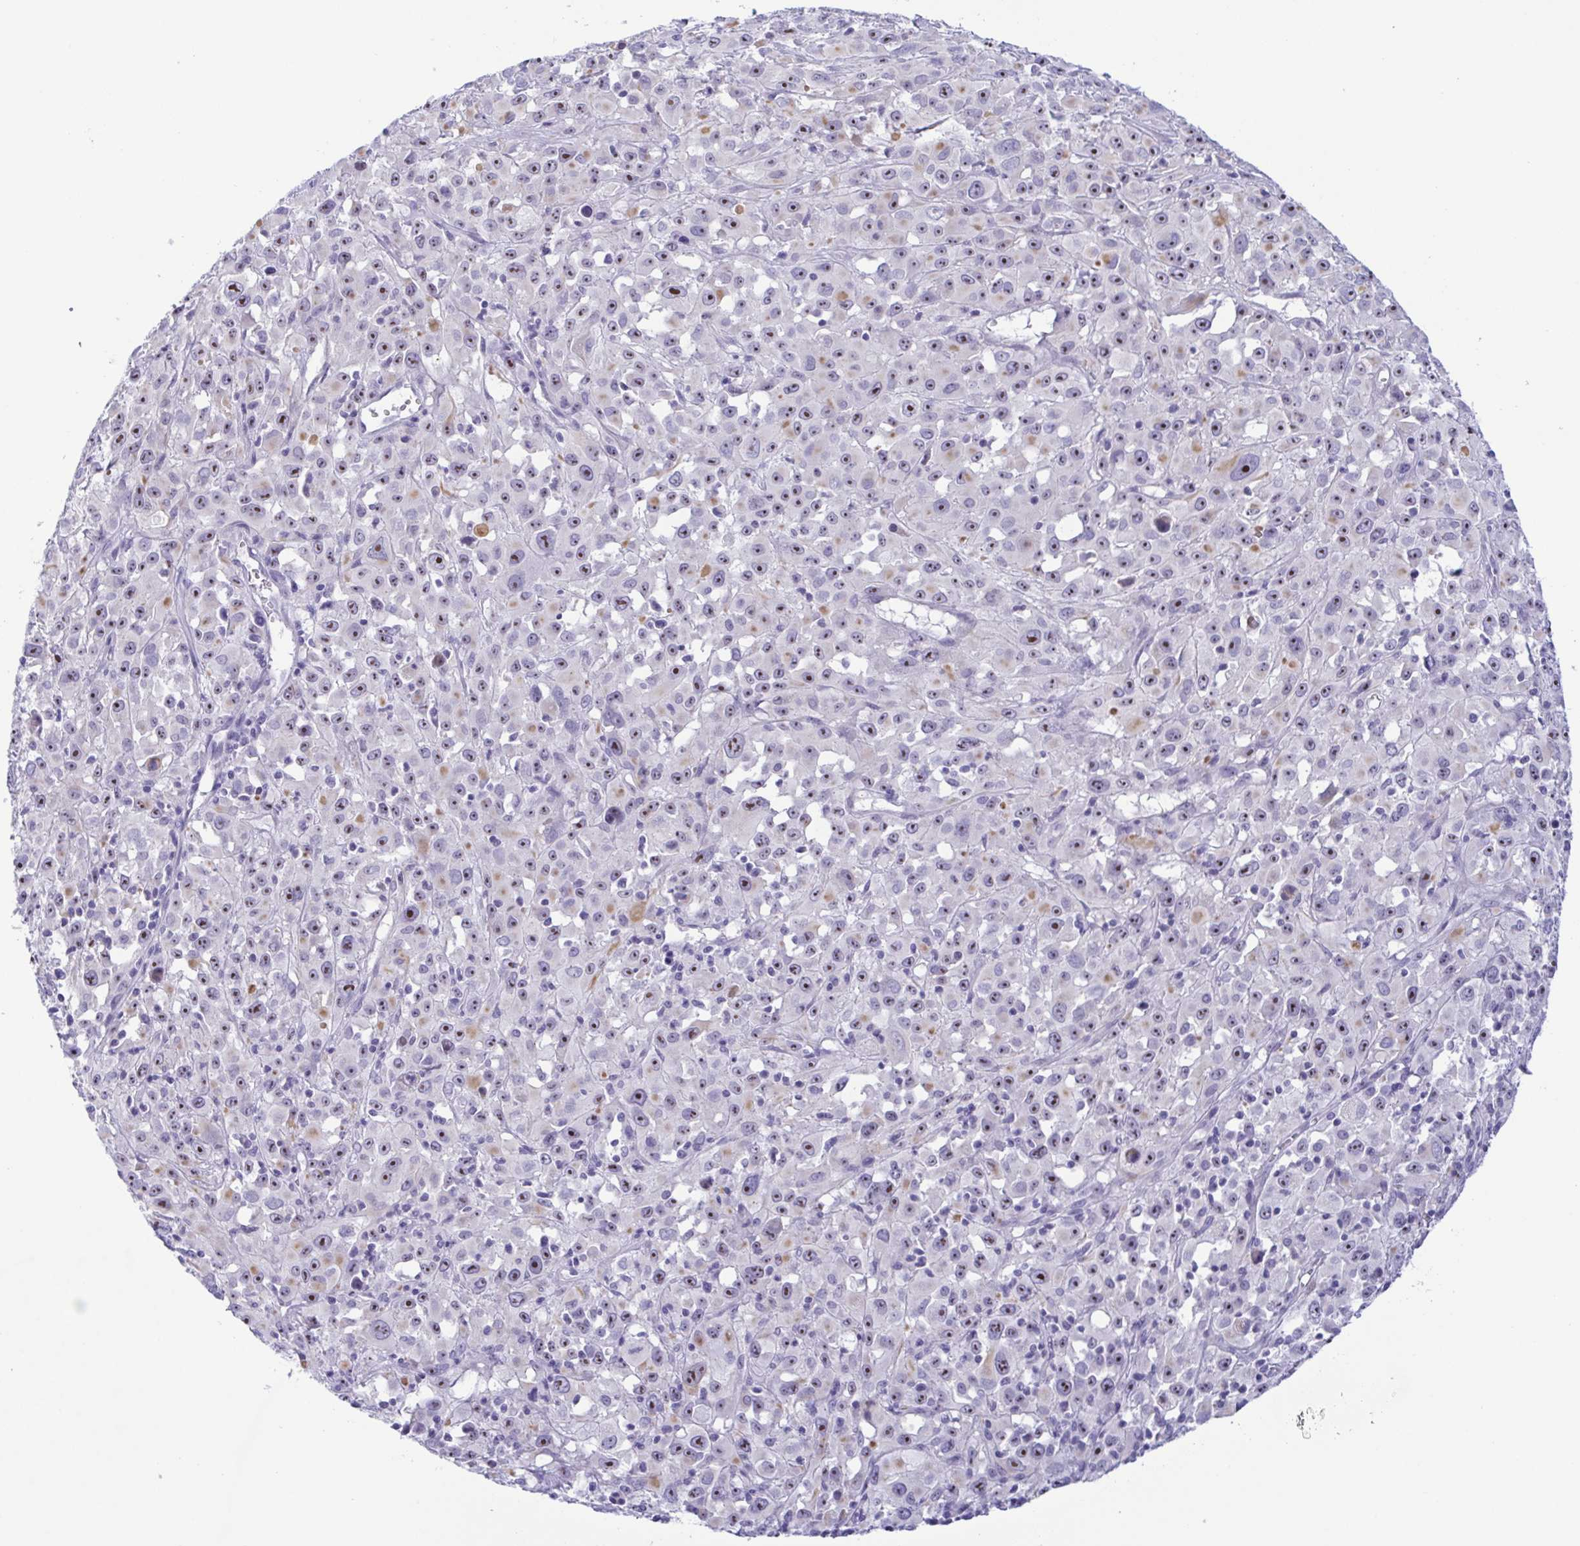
{"staining": {"intensity": "moderate", "quantity": "25%-75%", "location": "nuclear"}, "tissue": "melanoma", "cell_type": "Tumor cells", "image_type": "cancer", "snomed": [{"axis": "morphology", "description": "Malignant melanoma, Metastatic site"}, {"axis": "topography", "description": "Soft tissue"}], "caption": "Melanoma was stained to show a protein in brown. There is medium levels of moderate nuclear expression in approximately 25%-75% of tumor cells.", "gene": "MYL7", "patient": {"sex": "male", "age": 50}}